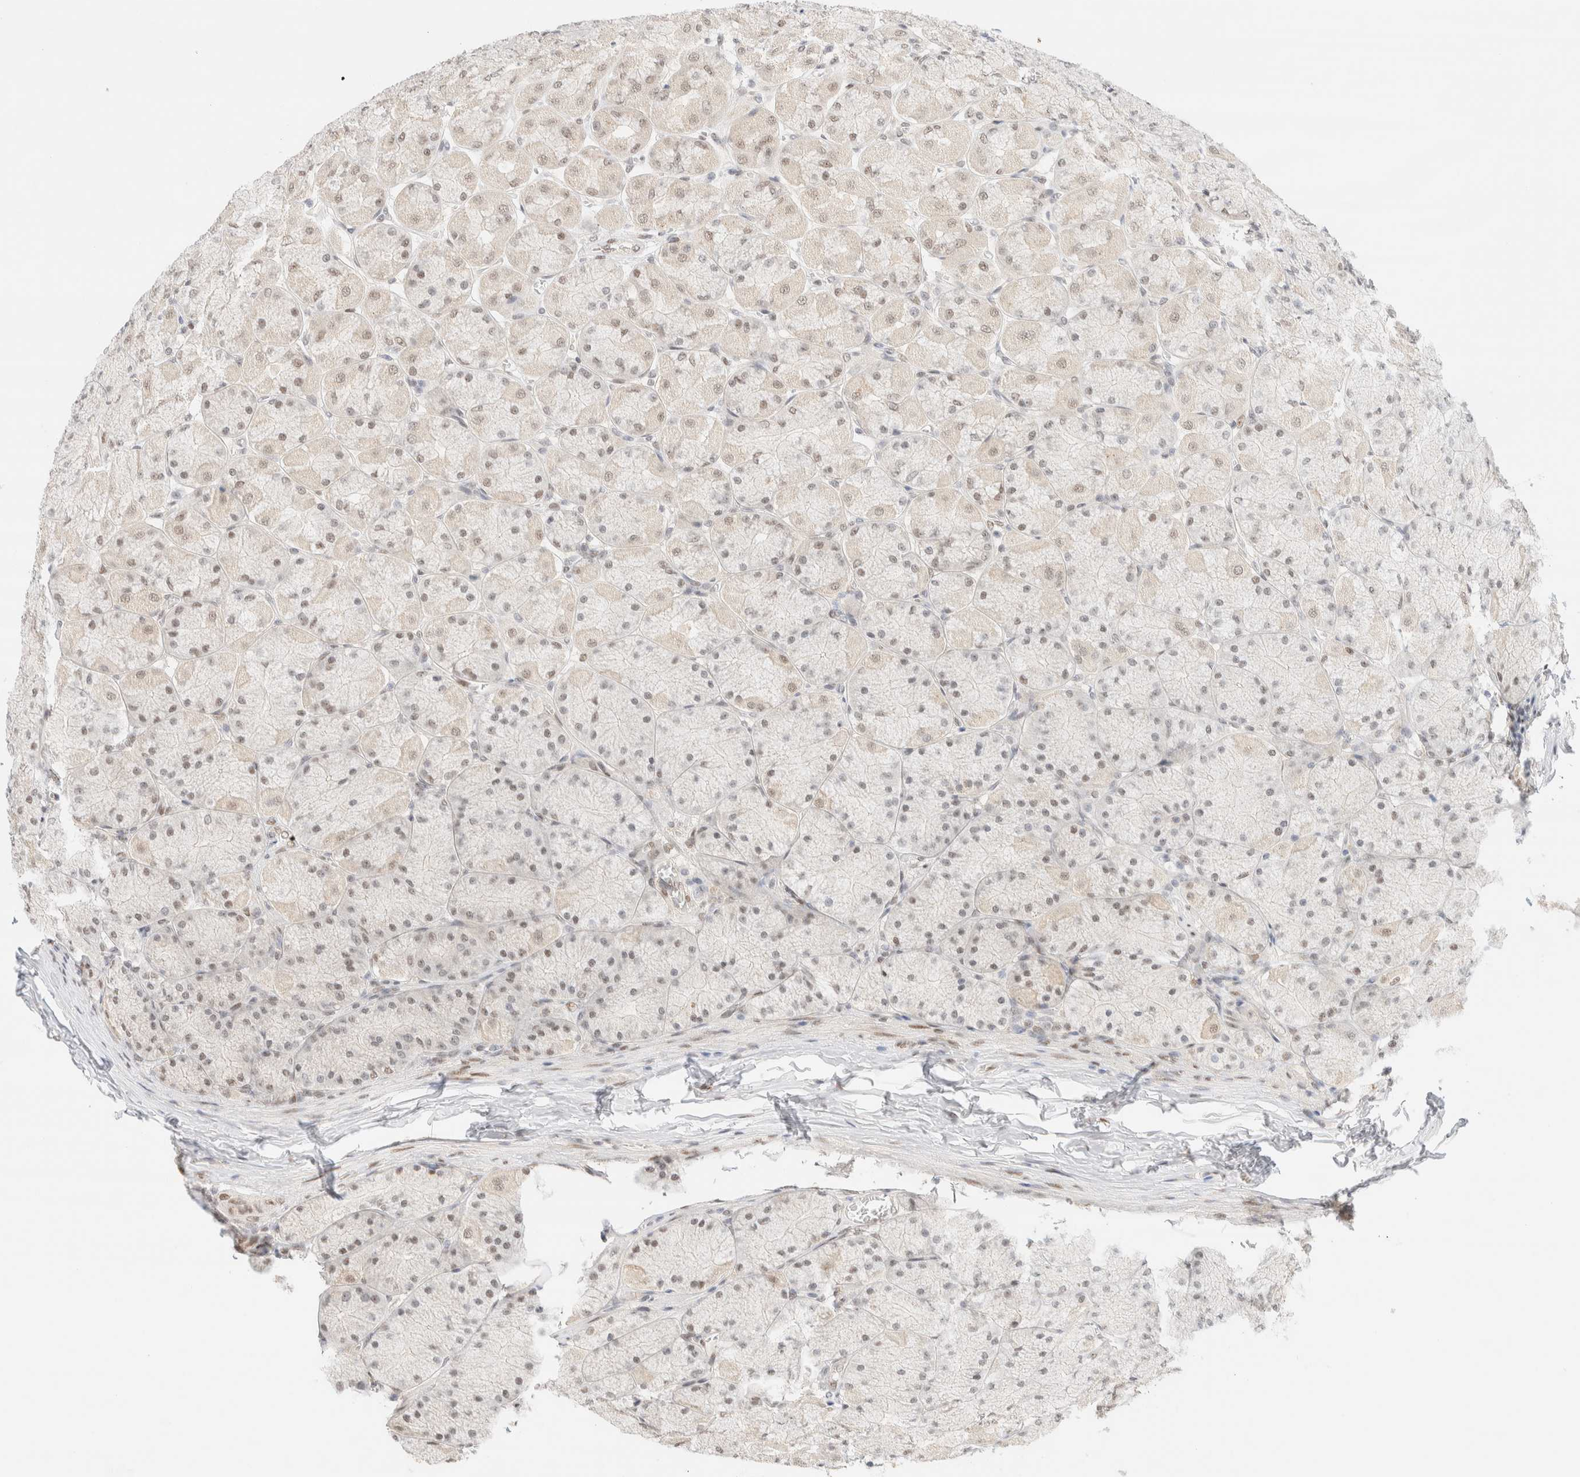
{"staining": {"intensity": "strong", "quantity": "25%-75%", "location": "nuclear"}, "tissue": "stomach", "cell_type": "Glandular cells", "image_type": "normal", "snomed": [{"axis": "morphology", "description": "Normal tissue, NOS"}, {"axis": "topography", "description": "Stomach, upper"}], "caption": "DAB immunohistochemical staining of unremarkable stomach displays strong nuclear protein expression in about 25%-75% of glandular cells. (Stains: DAB in brown, nuclei in blue, Microscopy: brightfield microscopy at high magnification).", "gene": "PYGO2", "patient": {"sex": "female", "age": 56}}